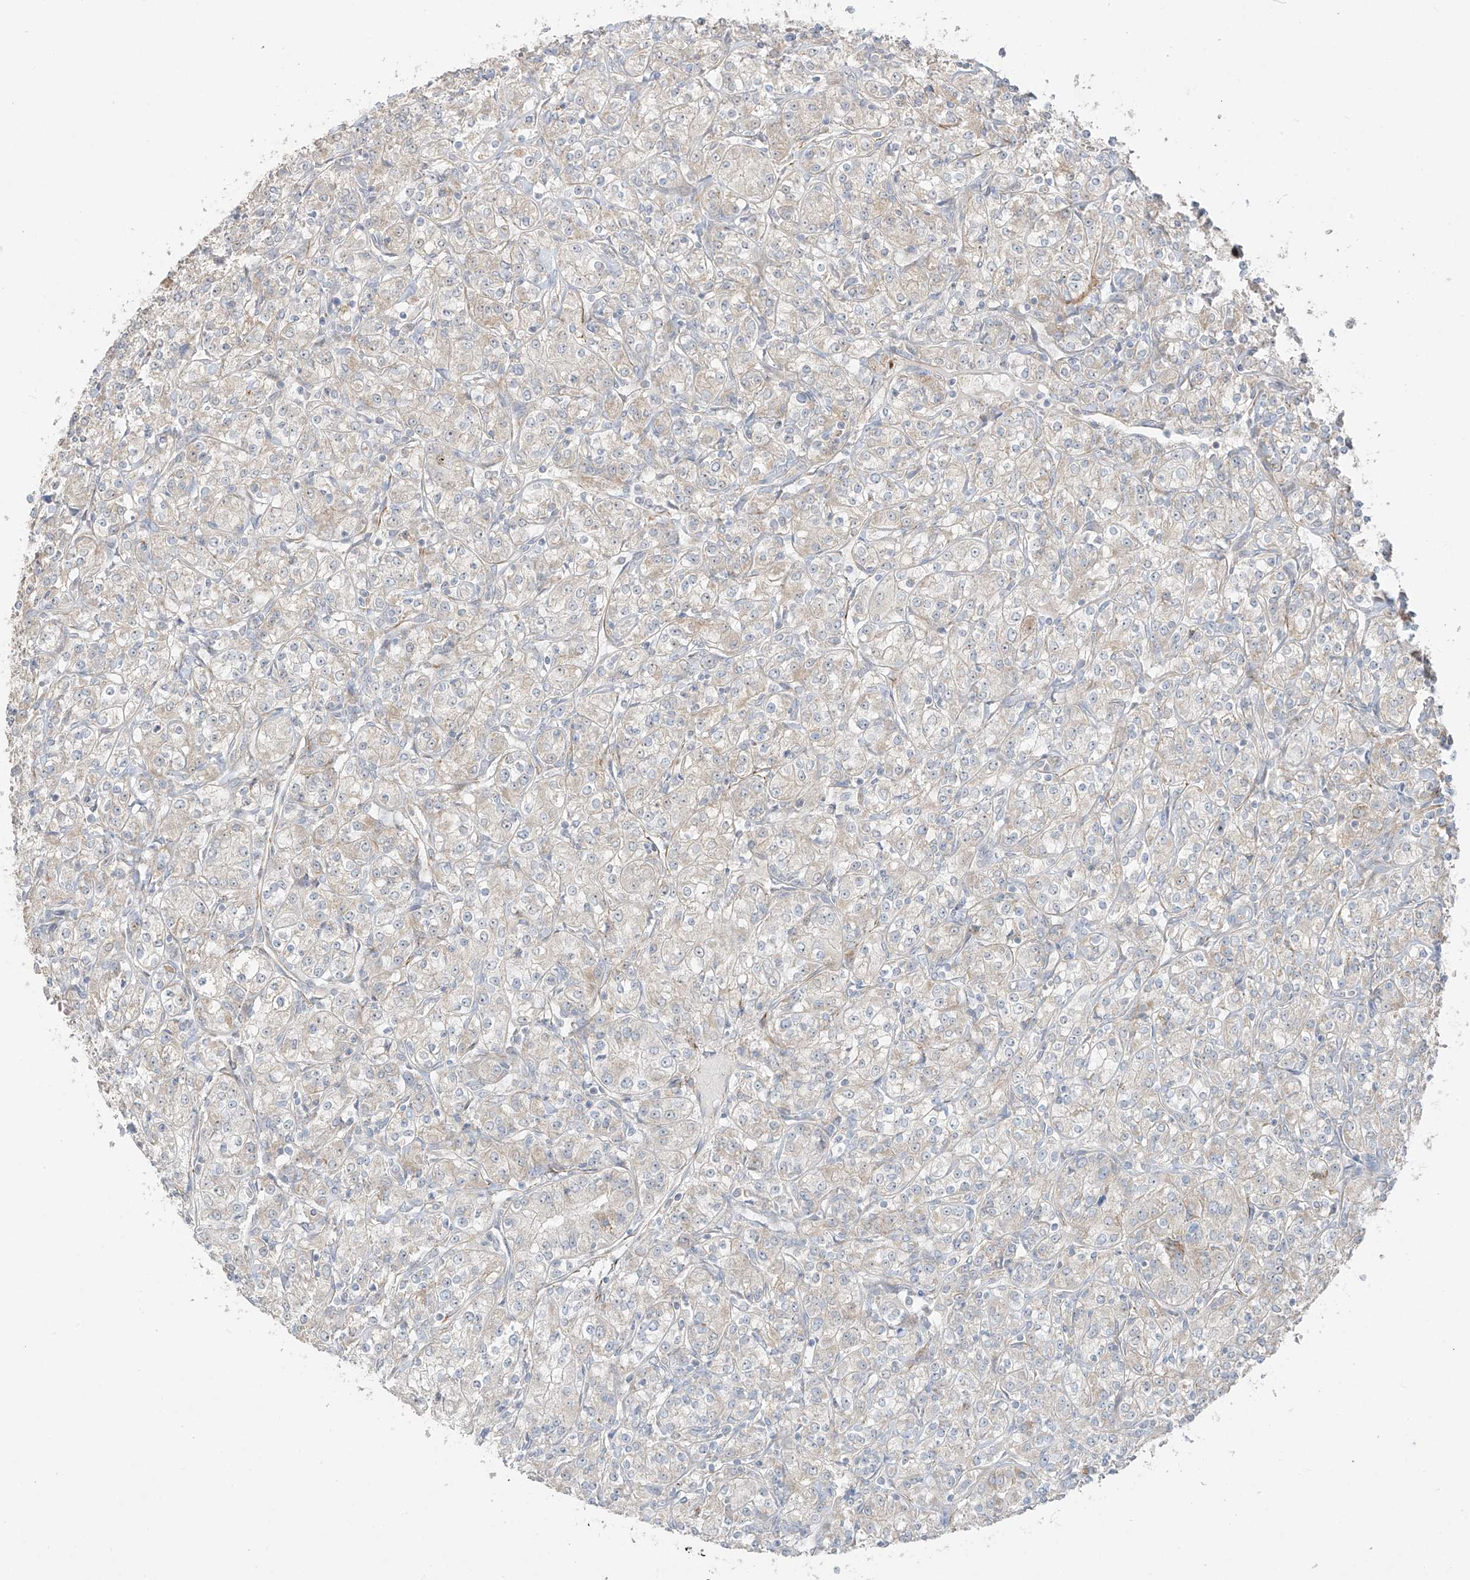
{"staining": {"intensity": "negative", "quantity": "none", "location": "none"}, "tissue": "renal cancer", "cell_type": "Tumor cells", "image_type": "cancer", "snomed": [{"axis": "morphology", "description": "Adenocarcinoma, NOS"}, {"axis": "topography", "description": "Kidney"}], "caption": "Photomicrograph shows no protein staining in tumor cells of adenocarcinoma (renal) tissue.", "gene": "DCDC2", "patient": {"sex": "male", "age": 77}}